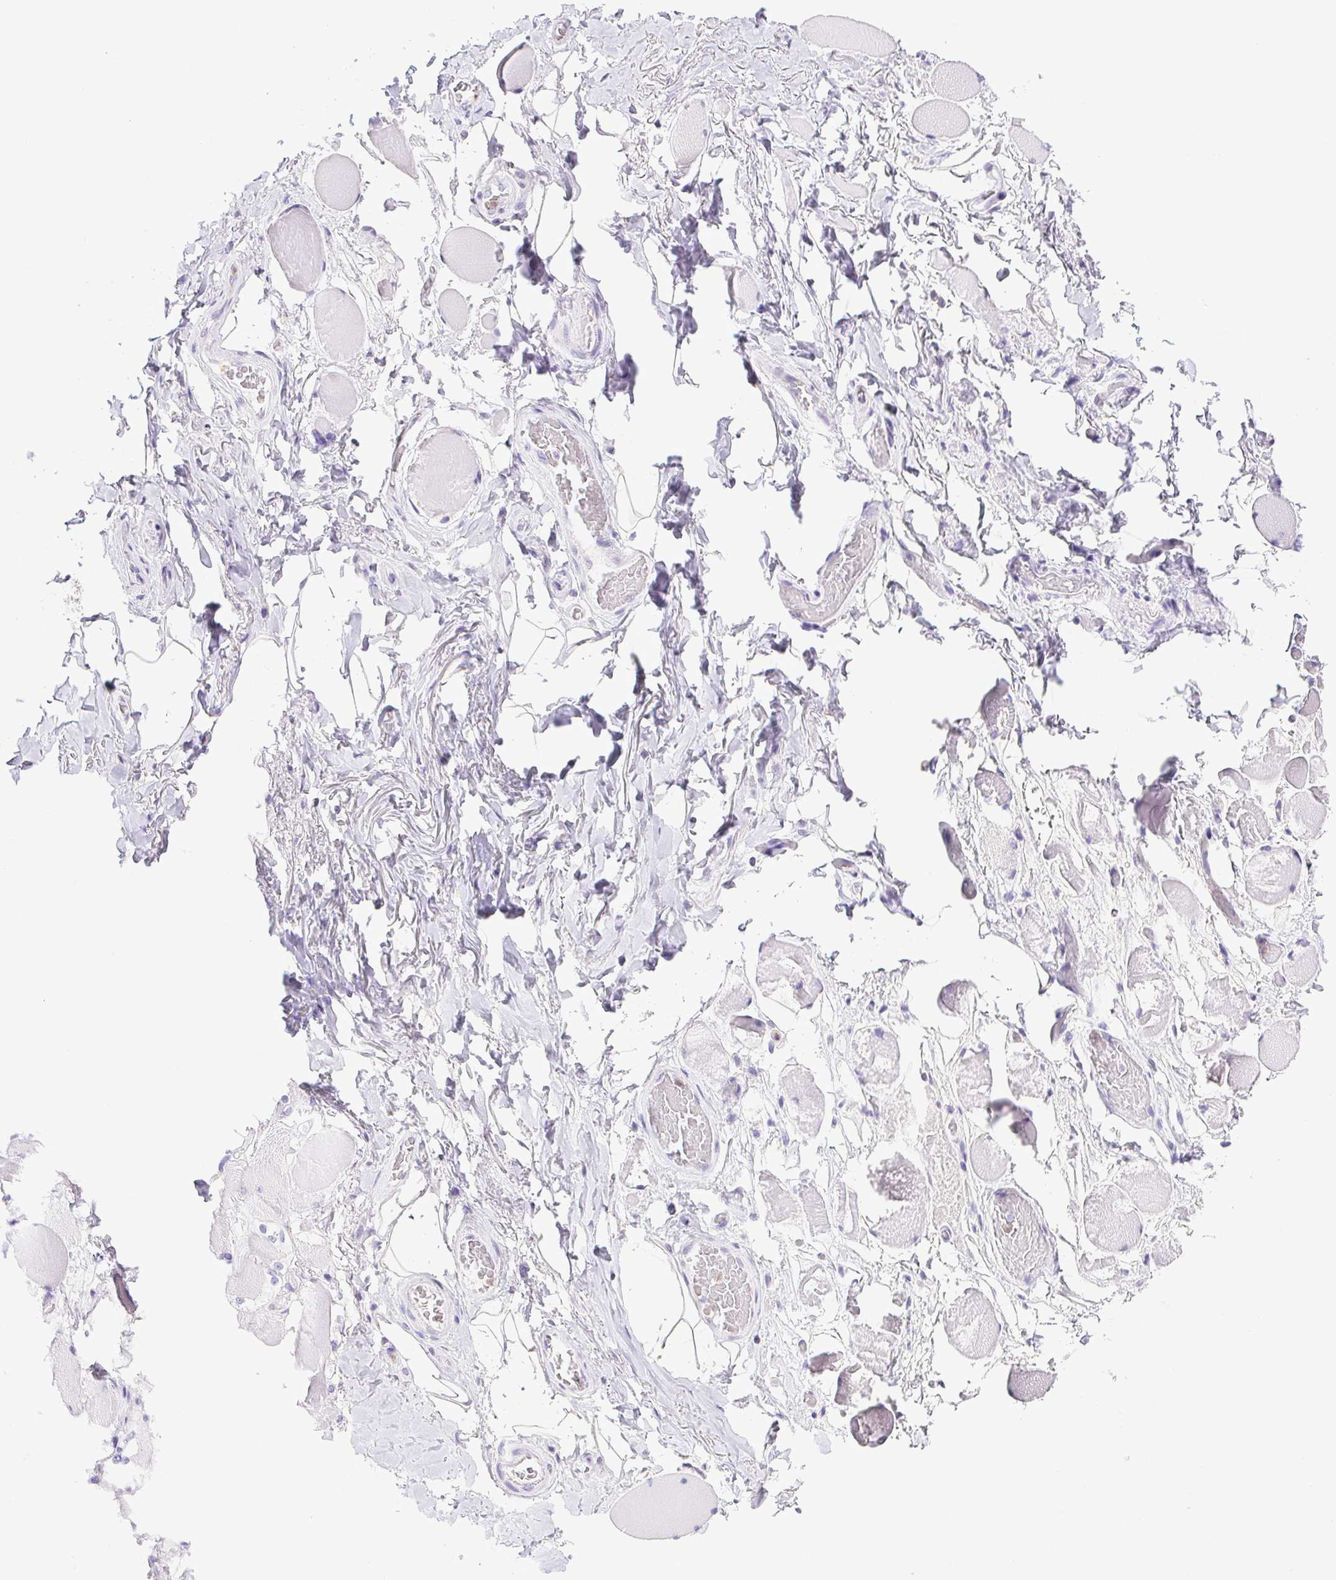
{"staining": {"intensity": "negative", "quantity": "none", "location": "none"}, "tissue": "skeletal muscle", "cell_type": "Myocytes", "image_type": "normal", "snomed": [{"axis": "morphology", "description": "Normal tissue, NOS"}, {"axis": "topography", "description": "Skeletal muscle"}, {"axis": "topography", "description": "Anal"}, {"axis": "topography", "description": "Peripheral nerve tissue"}], "caption": "Myocytes are negative for brown protein staining in benign skeletal muscle. (Stains: DAB immunohistochemistry with hematoxylin counter stain, Microscopy: brightfield microscopy at high magnification).", "gene": "SYNPR", "patient": {"sex": "male", "age": 53}}